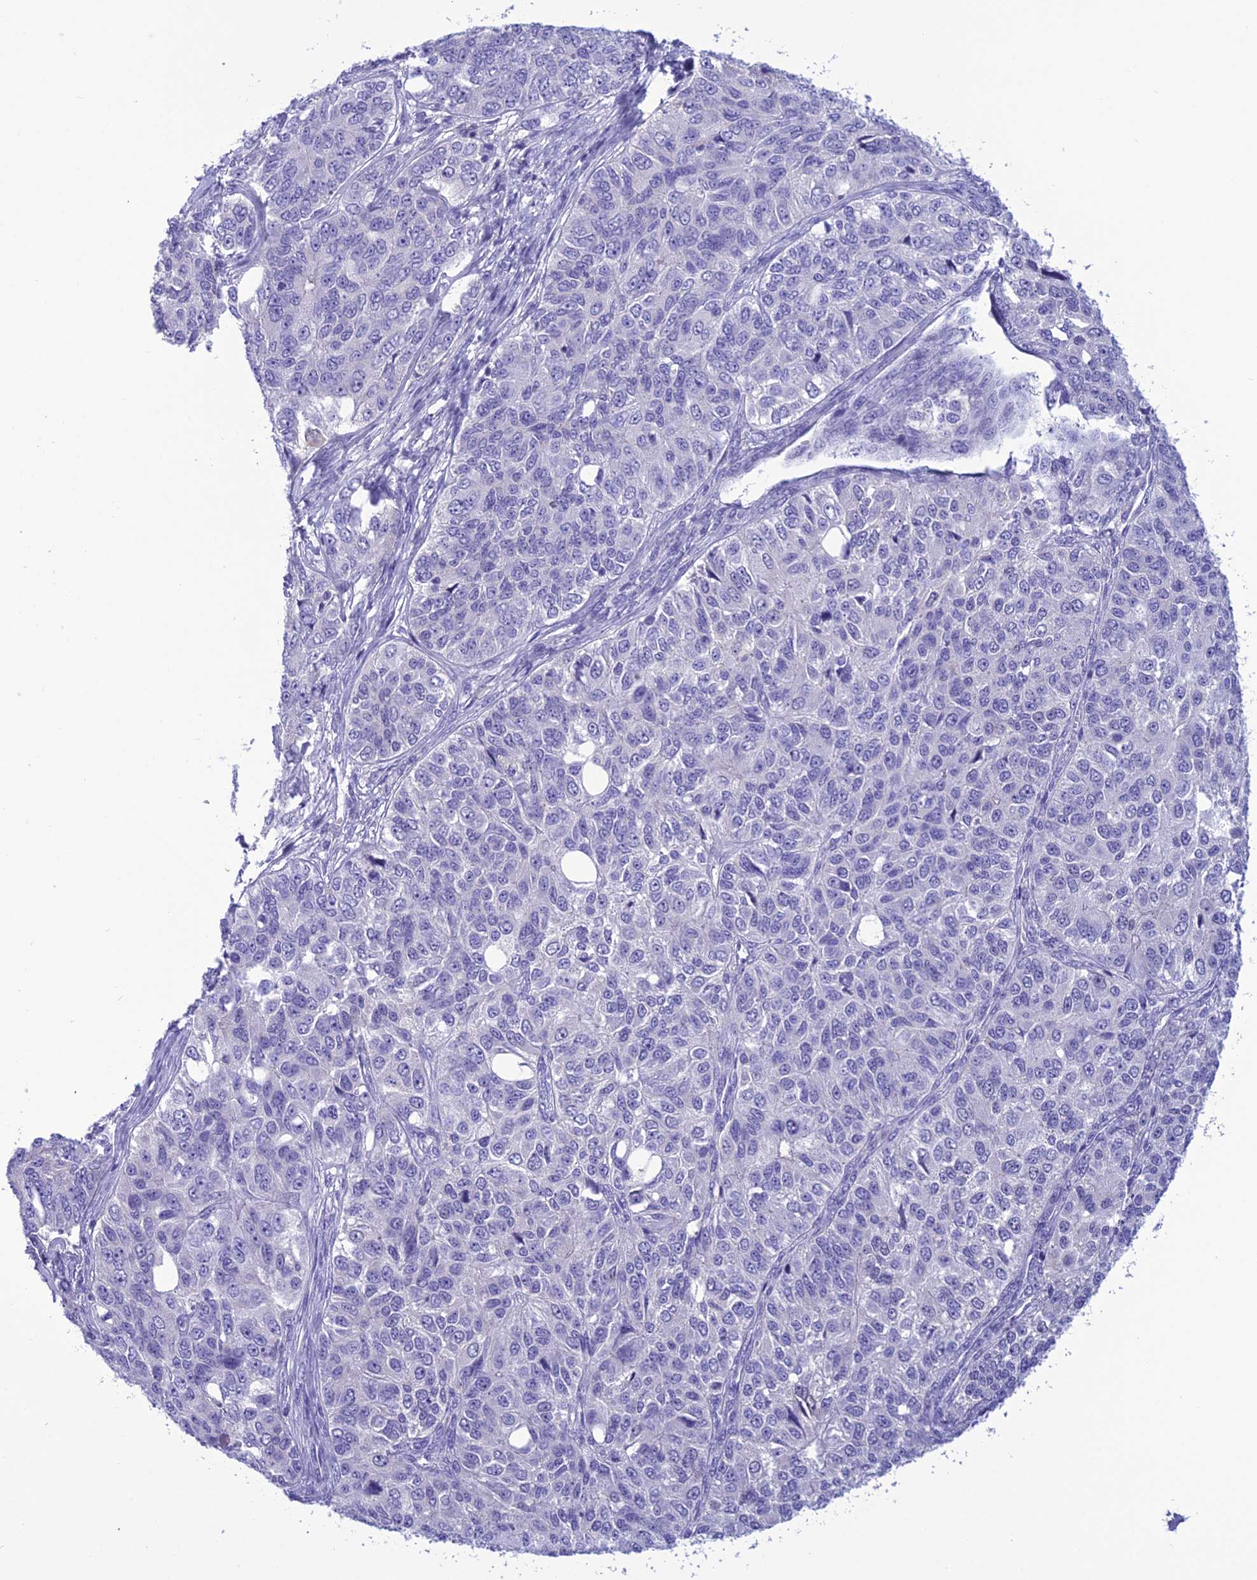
{"staining": {"intensity": "negative", "quantity": "none", "location": "none"}, "tissue": "ovarian cancer", "cell_type": "Tumor cells", "image_type": "cancer", "snomed": [{"axis": "morphology", "description": "Carcinoma, endometroid"}, {"axis": "topography", "description": "Ovary"}], "caption": "Tumor cells are negative for protein expression in human ovarian cancer (endometroid carcinoma).", "gene": "CRB2", "patient": {"sex": "female", "age": 51}}